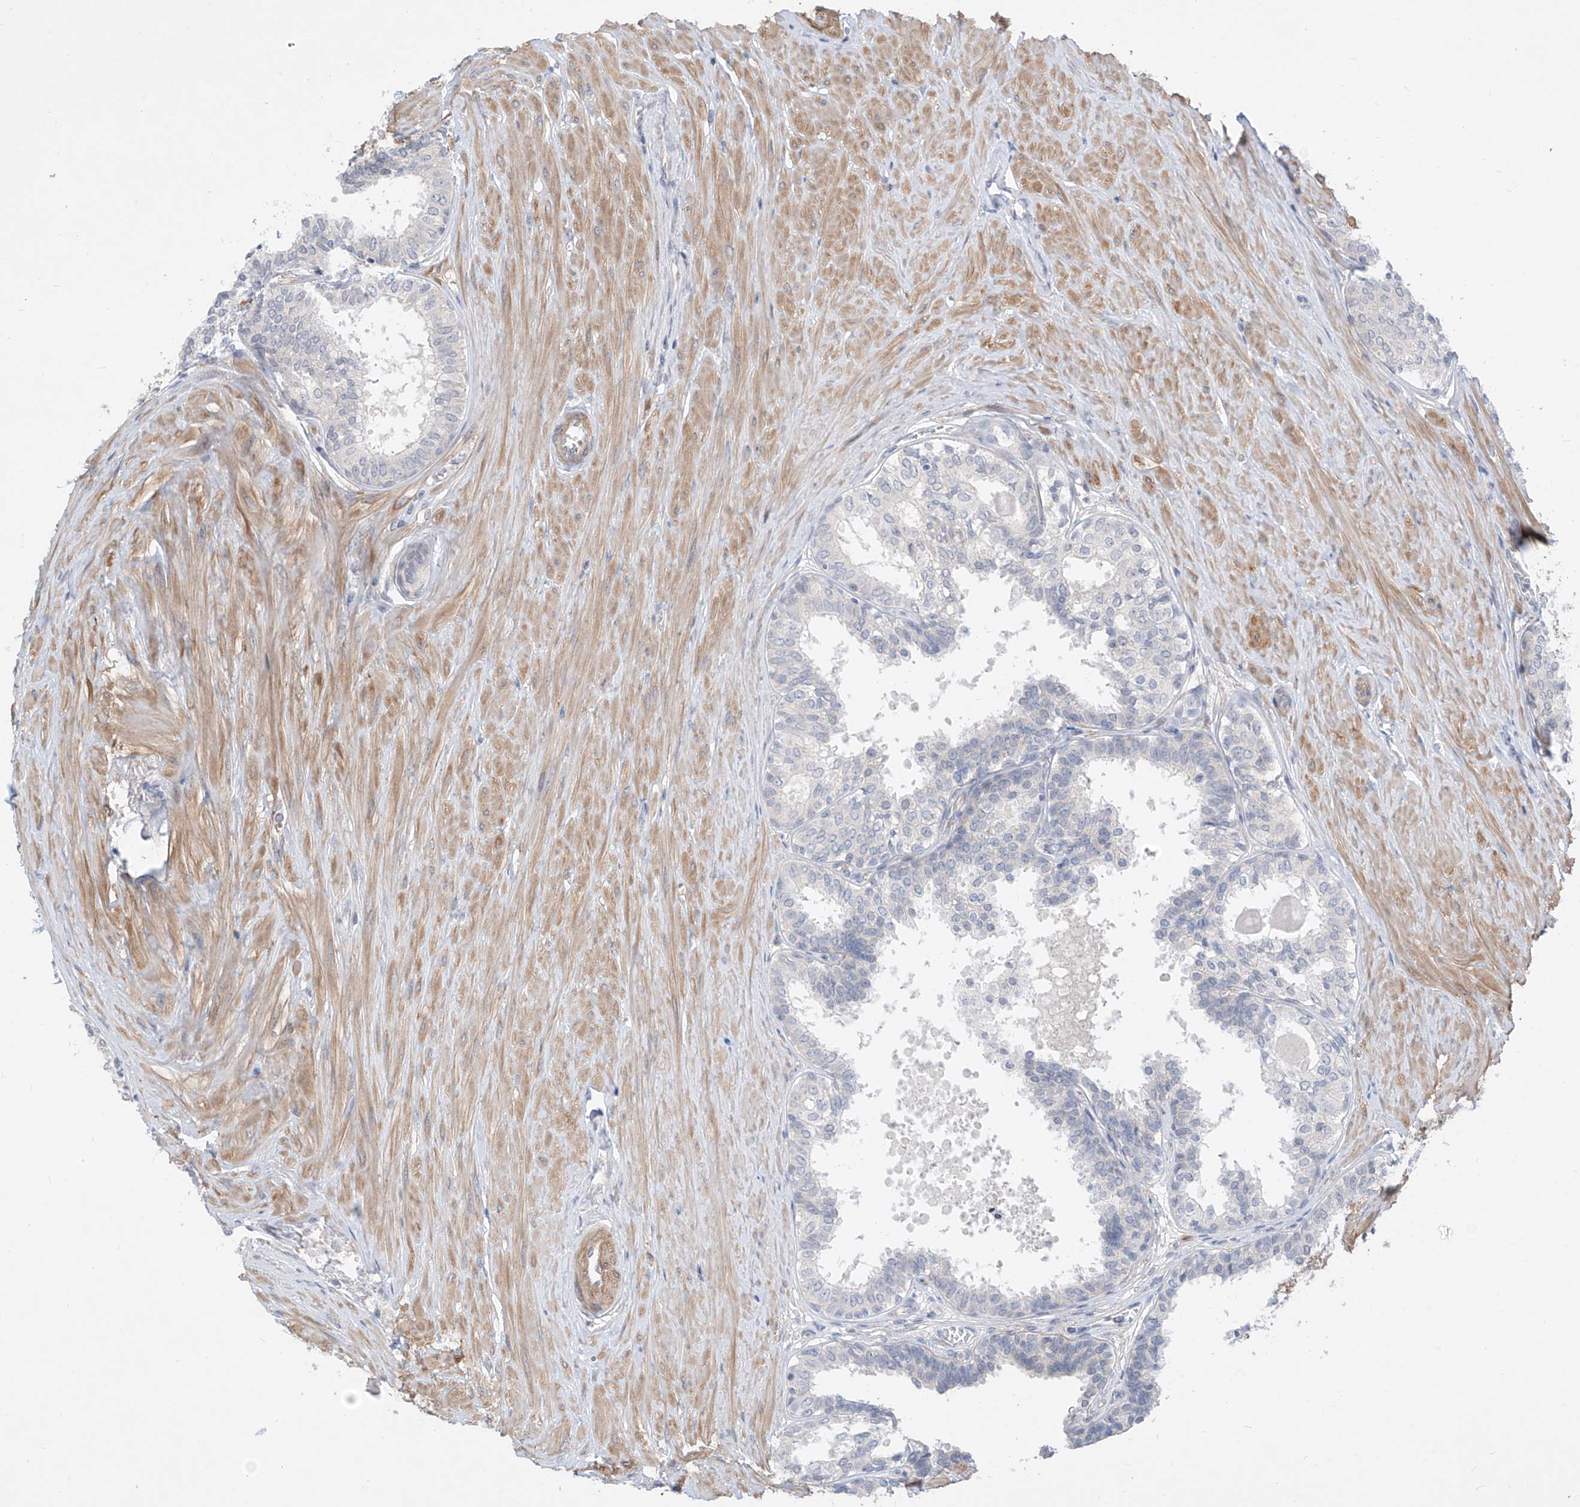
{"staining": {"intensity": "negative", "quantity": "none", "location": "none"}, "tissue": "prostate", "cell_type": "Glandular cells", "image_type": "normal", "snomed": [{"axis": "morphology", "description": "Normal tissue, NOS"}, {"axis": "topography", "description": "Prostate"}], "caption": "Immunohistochemistry (IHC) of normal prostate displays no positivity in glandular cells. Nuclei are stained in blue.", "gene": "ABLIM2", "patient": {"sex": "male", "age": 48}}